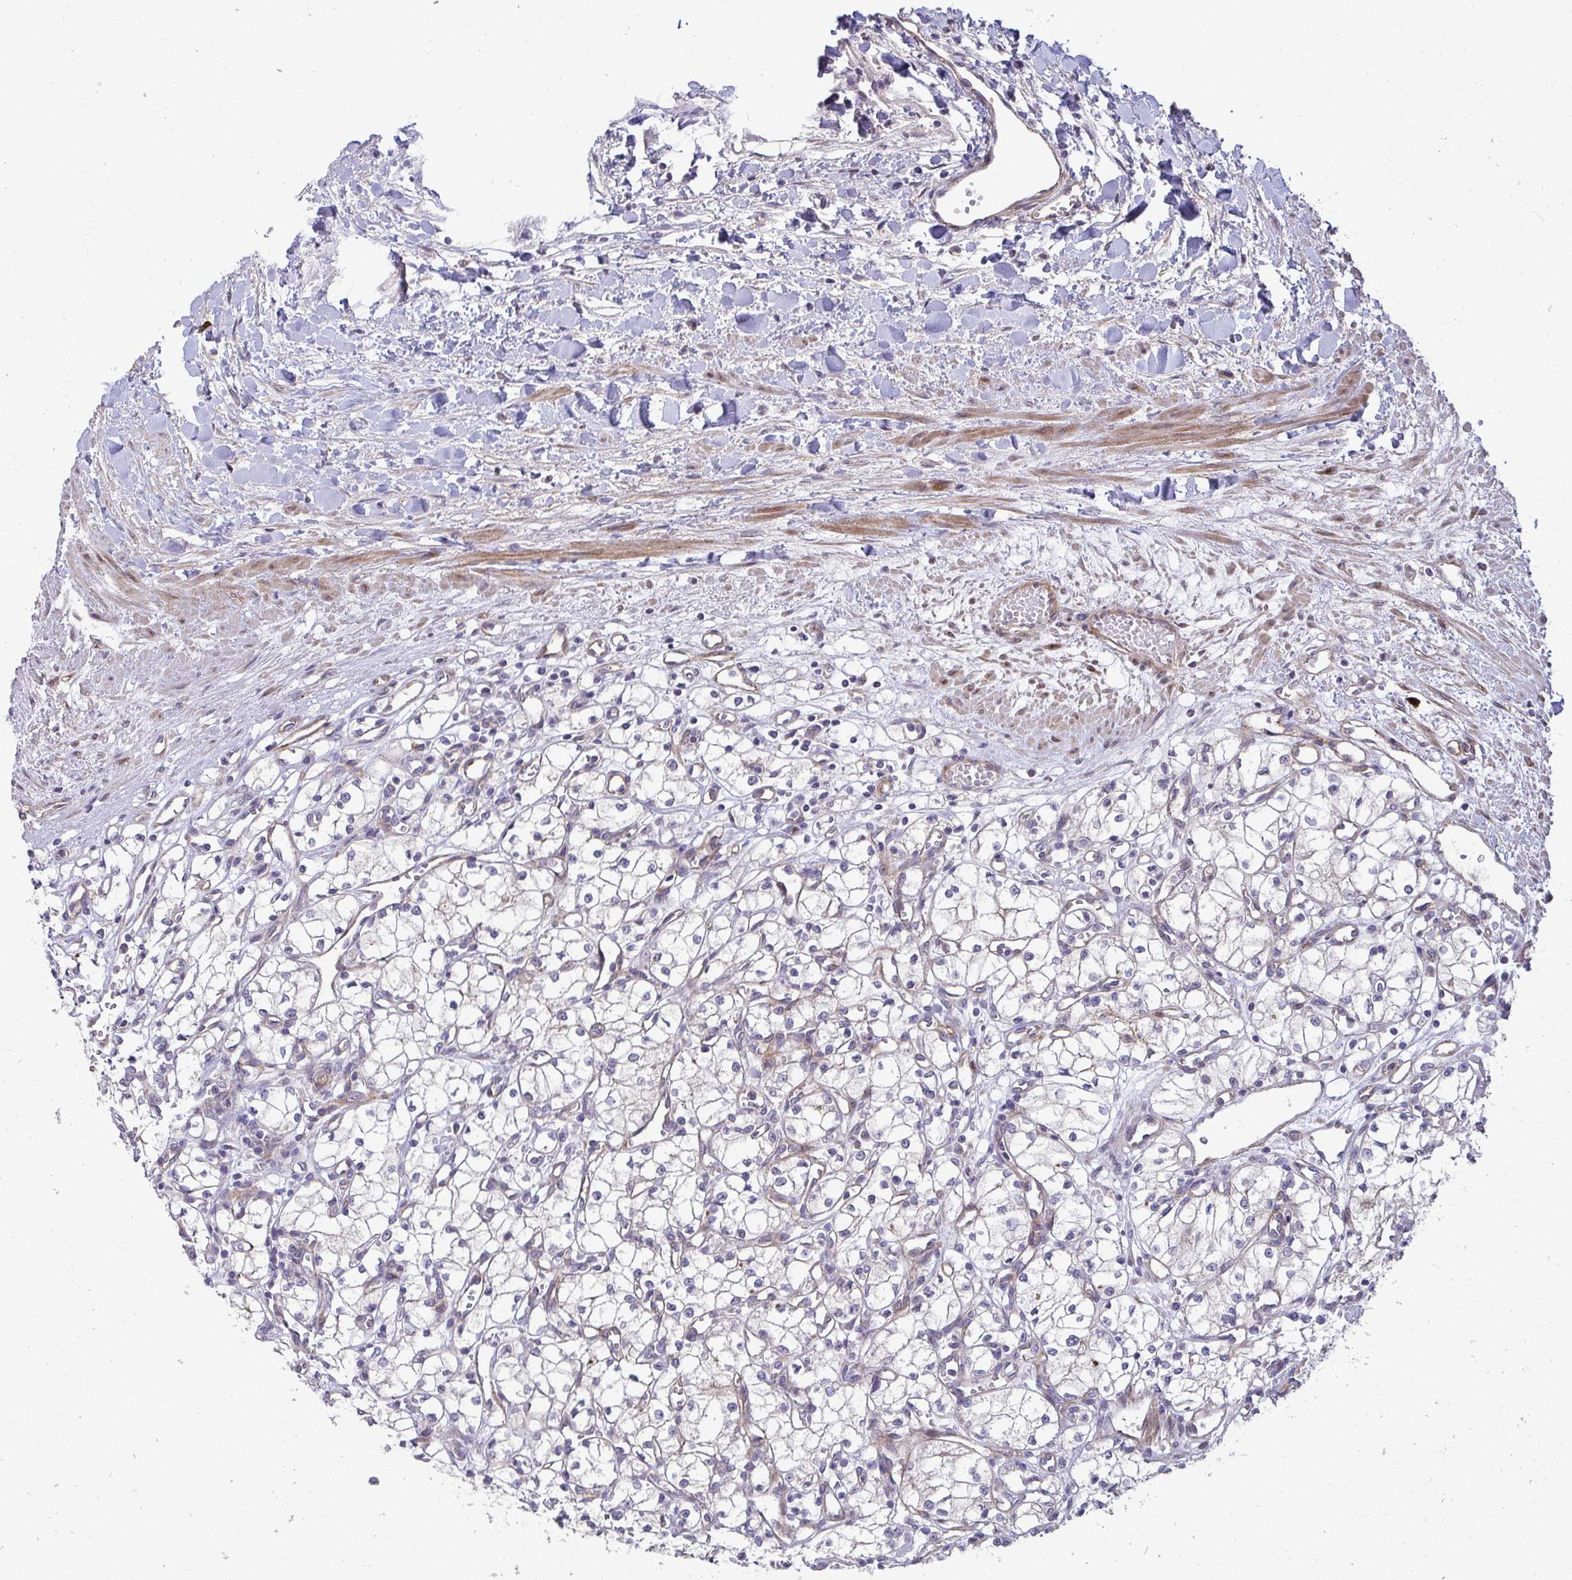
{"staining": {"intensity": "negative", "quantity": "none", "location": "none"}, "tissue": "renal cancer", "cell_type": "Tumor cells", "image_type": "cancer", "snomed": [{"axis": "morphology", "description": "Adenocarcinoma, NOS"}, {"axis": "topography", "description": "Kidney"}], "caption": "High magnification brightfield microscopy of renal cancer stained with DAB (brown) and counterstained with hematoxylin (blue): tumor cells show no significant expression.", "gene": "SH2D1B", "patient": {"sex": "male", "age": 59}}